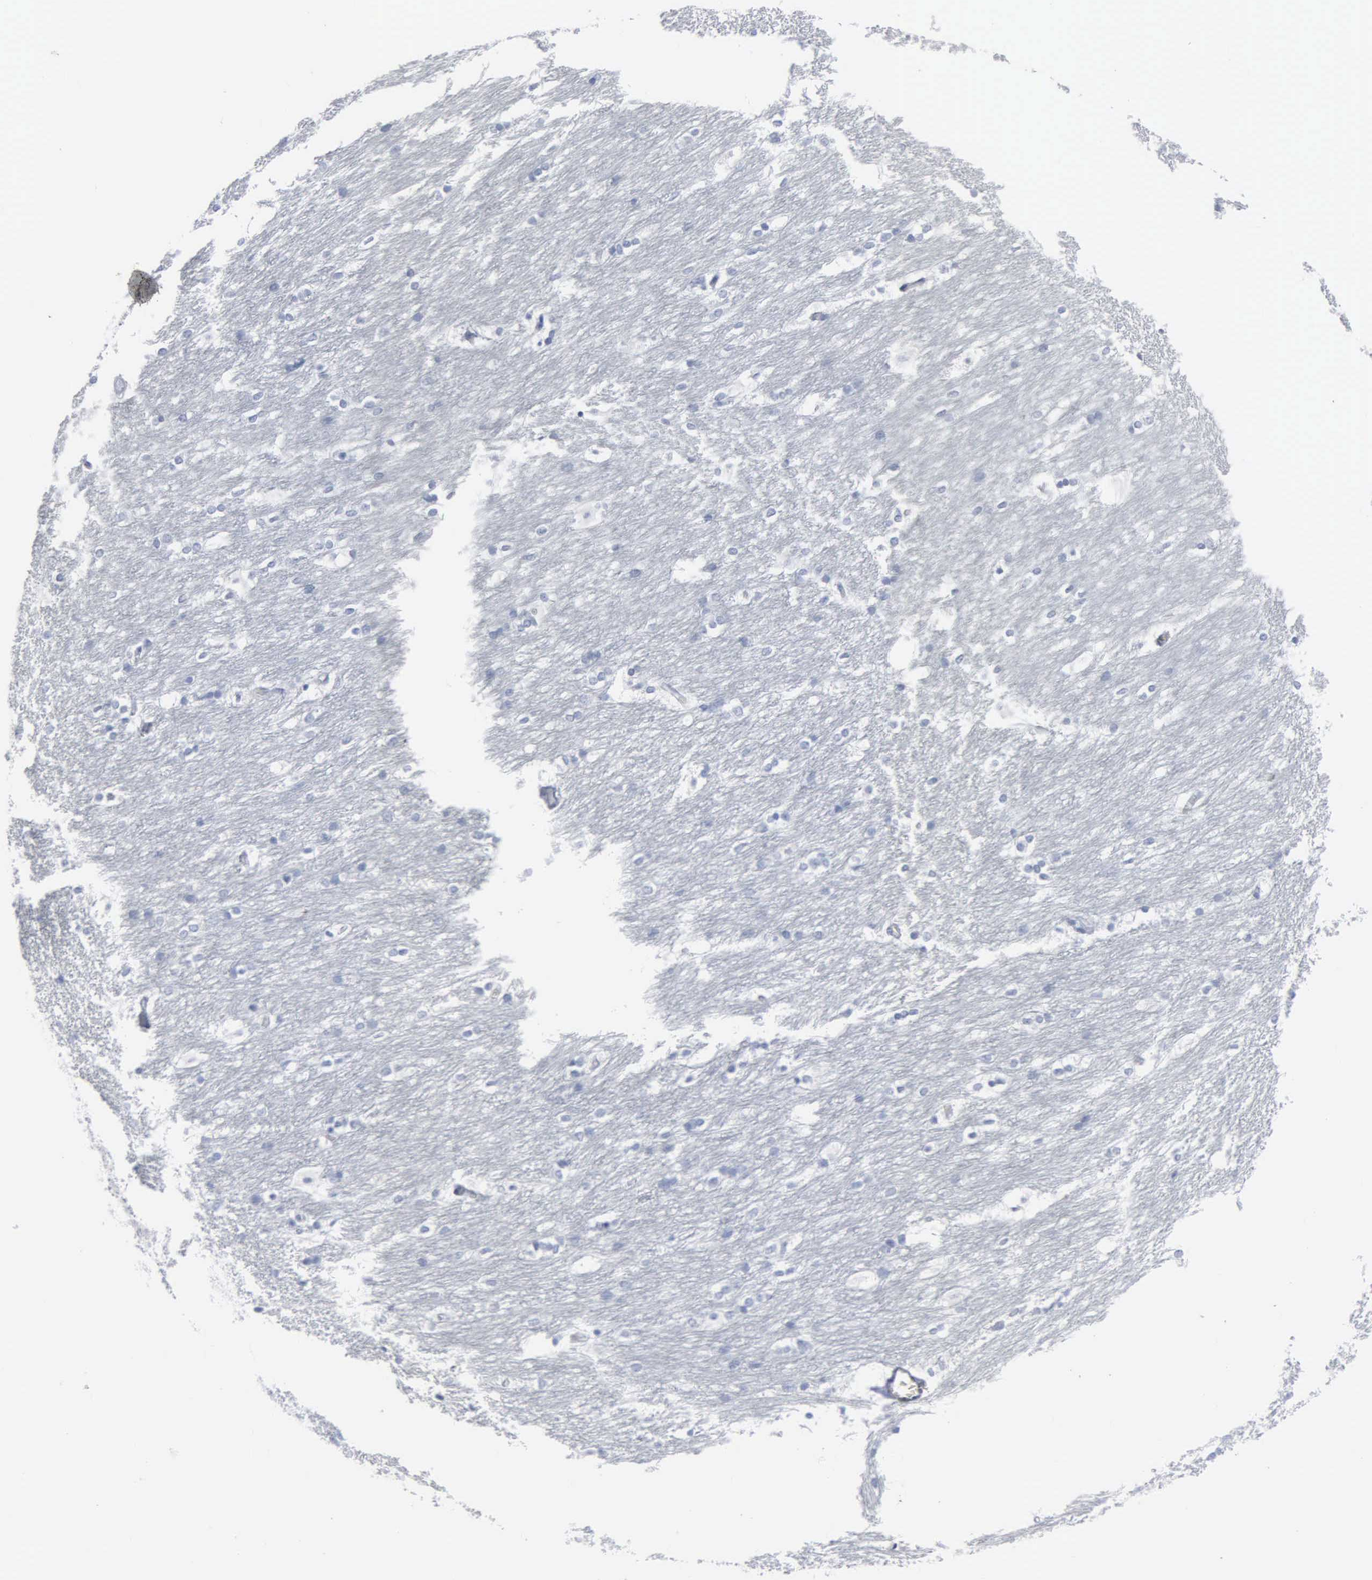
{"staining": {"intensity": "negative", "quantity": "none", "location": "none"}, "tissue": "caudate", "cell_type": "Glial cells", "image_type": "normal", "snomed": [{"axis": "morphology", "description": "Normal tissue, NOS"}, {"axis": "topography", "description": "Lateral ventricle wall"}], "caption": "DAB (3,3'-diaminobenzidine) immunohistochemical staining of unremarkable human caudate reveals no significant expression in glial cells.", "gene": "DMD", "patient": {"sex": "female", "age": 19}}